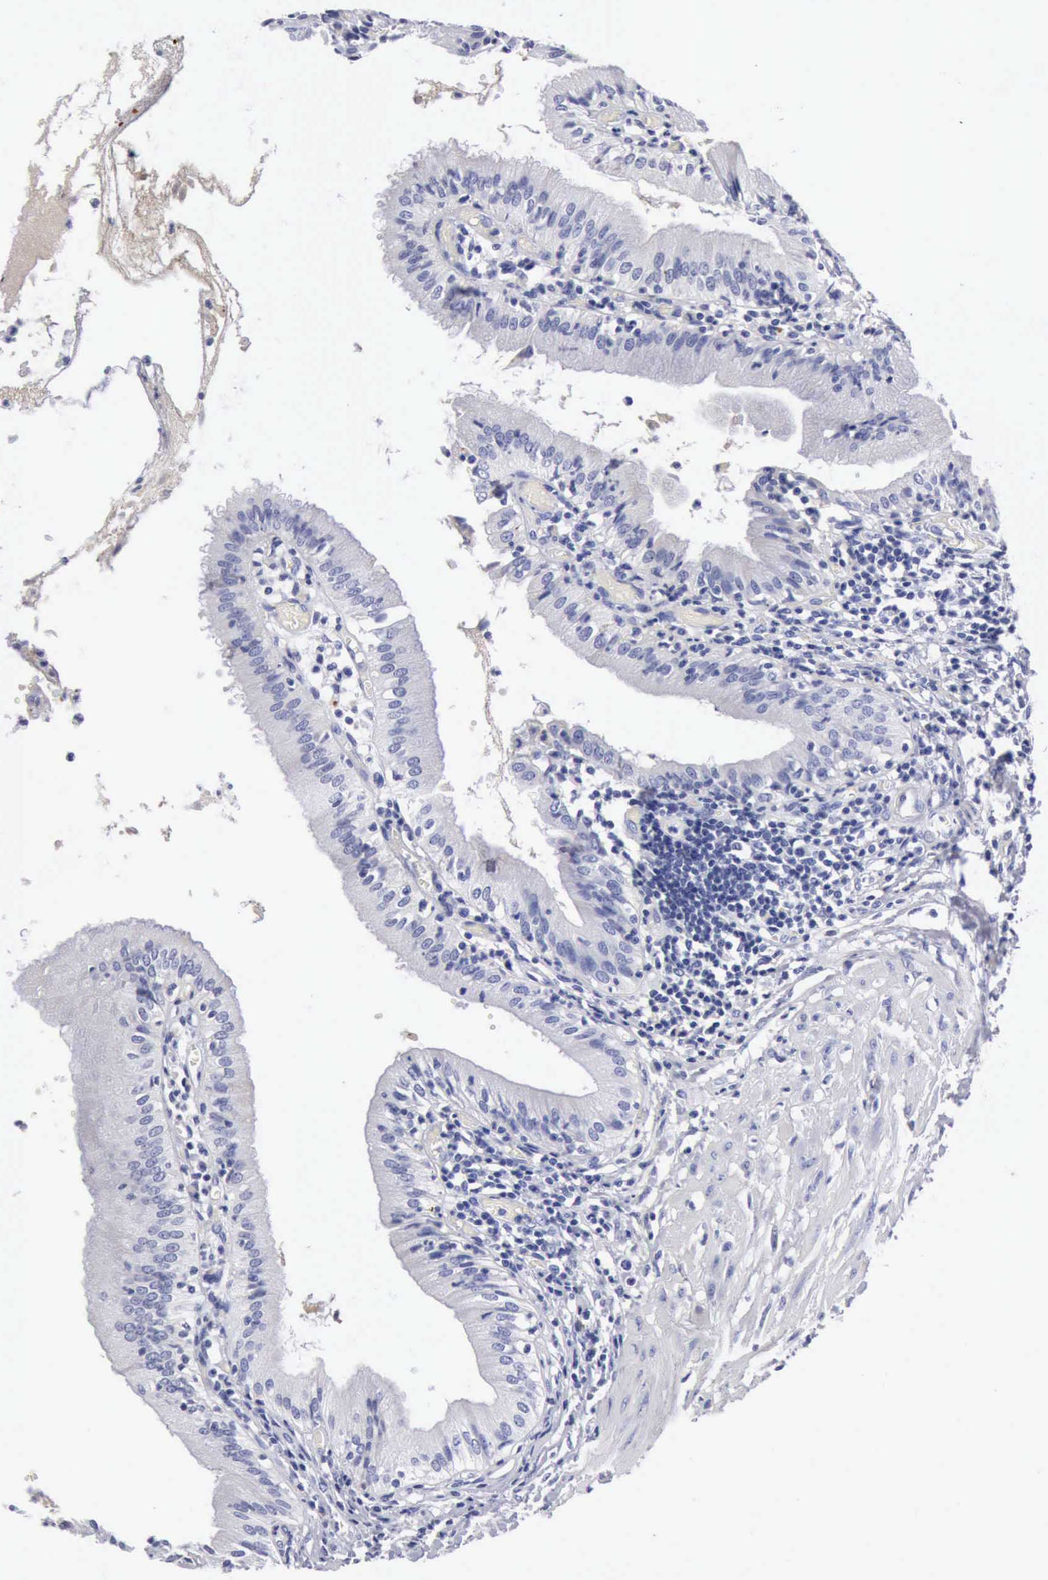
{"staining": {"intensity": "negative", "quantity": "none", "location": "none"}, "tissue": "gallbladder", "cell_type": "Glandular cells", "image_type": "normal", "snomed": [{"axis": "morphology", "description": "Normal tissue, NOS"}, {"axis": "topography", "description": "Gallbladder"}], "caption": "High magnification brightfield microscopy of unremarkable gallbladder stained with DAB (3,3'-diaminobenzidine) (brown) and counterstained with hematoxylin (blue): glandular cells show no significant positivity. (Immunohistochemistry, brightfield microscopy, high magnification).", "gene": "CYP19A1", "patient": {"sex": "male", "age": 58}}